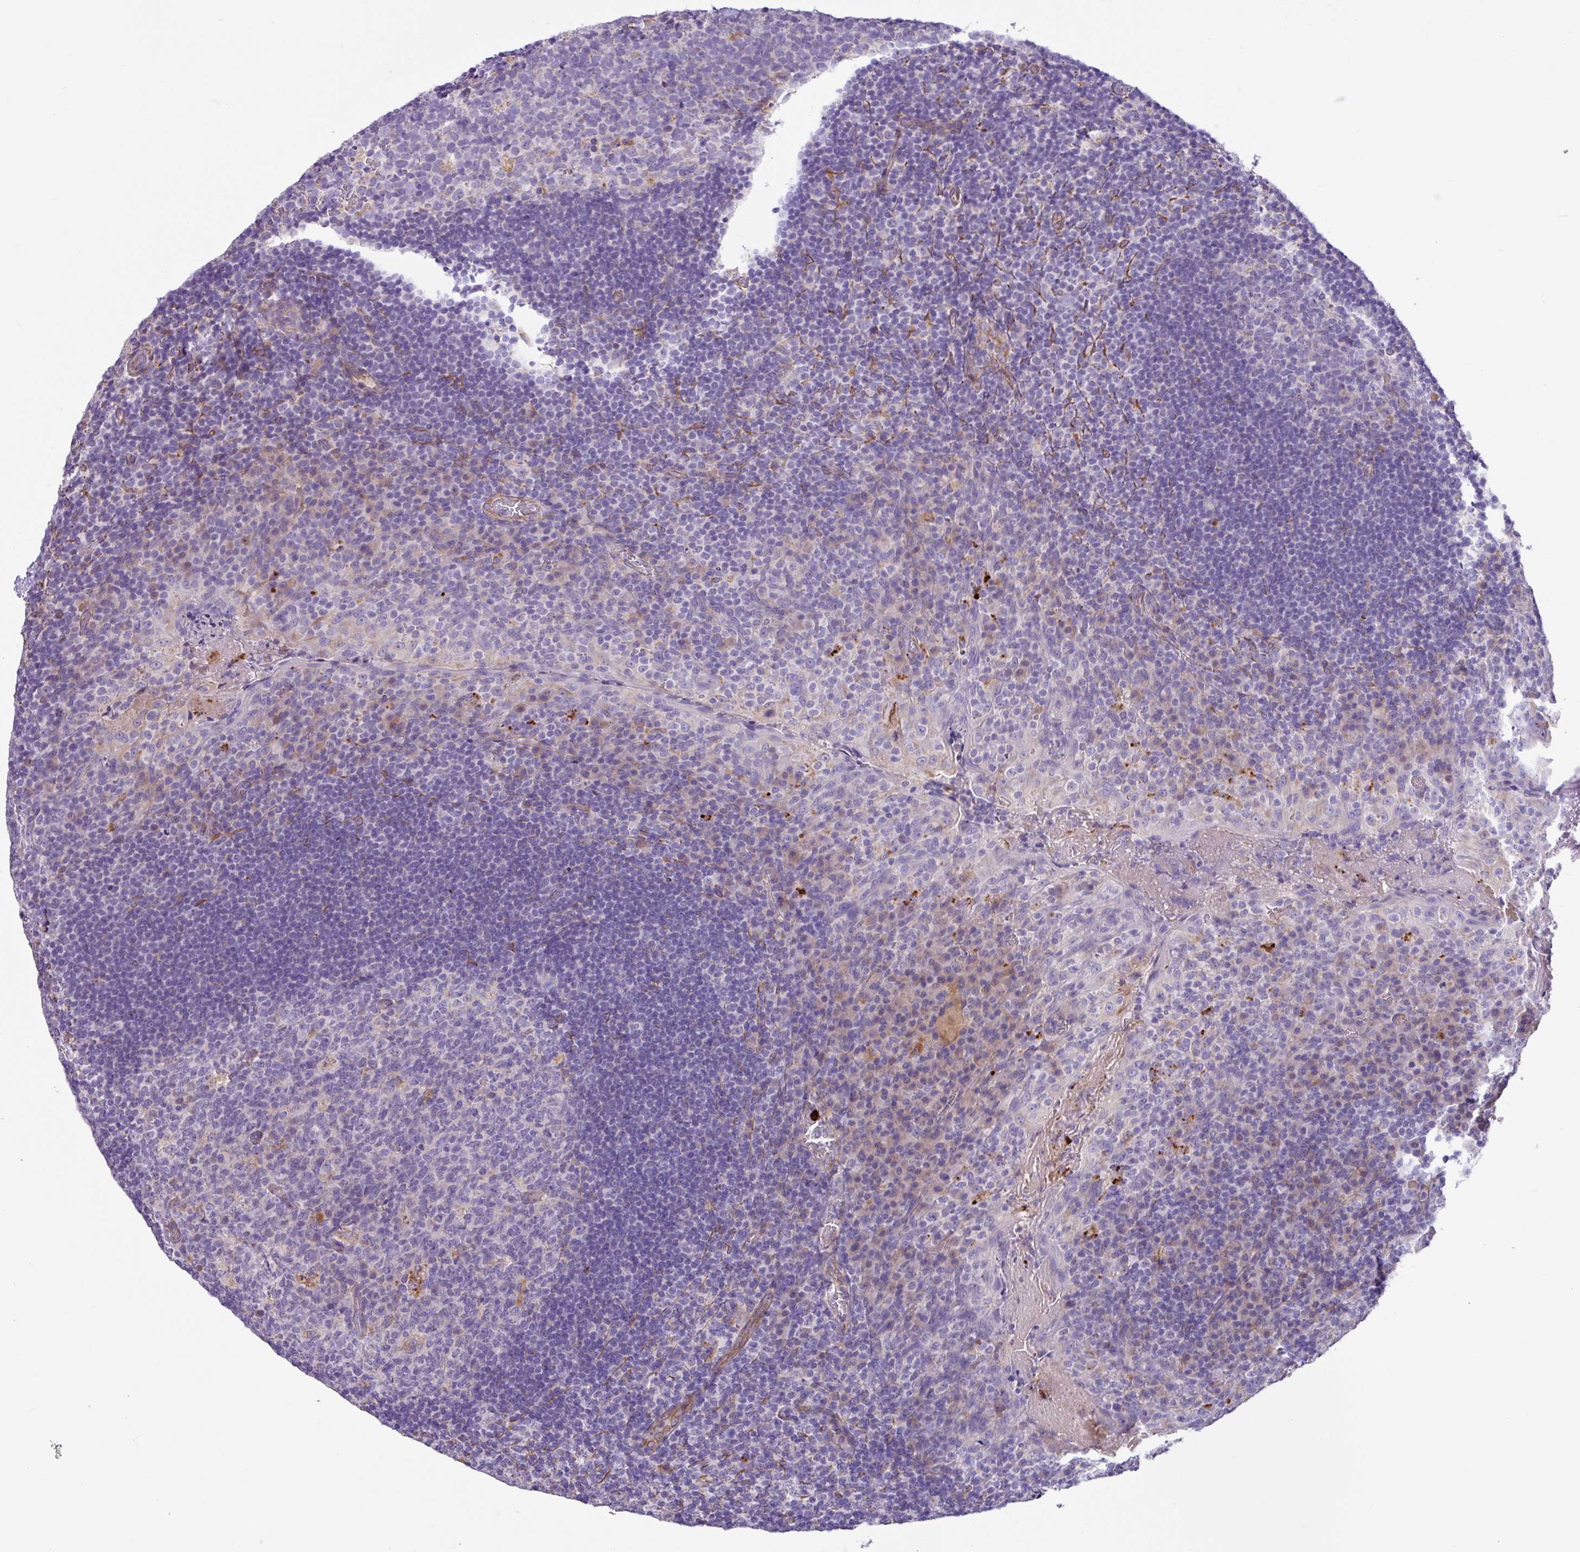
{"staining": {"intensity": "negative", "quantity": "none", "location": "none"}, "tissue": "tonsil", "cell_type": "Germinal center cells", "image_type": "normal", "snomed": [{"axis": "morphology", "description": "Normal tissue, NOS"}, {"axis": "topography", "description": "Tonsil"}], "caption": "This is a photomicrograph of immunohistochemistry staining of normal tonsil, which shows no positivity in germinal center cells.", "gene": "MRM2", "patient": {"sex": "male", "age": 17}}